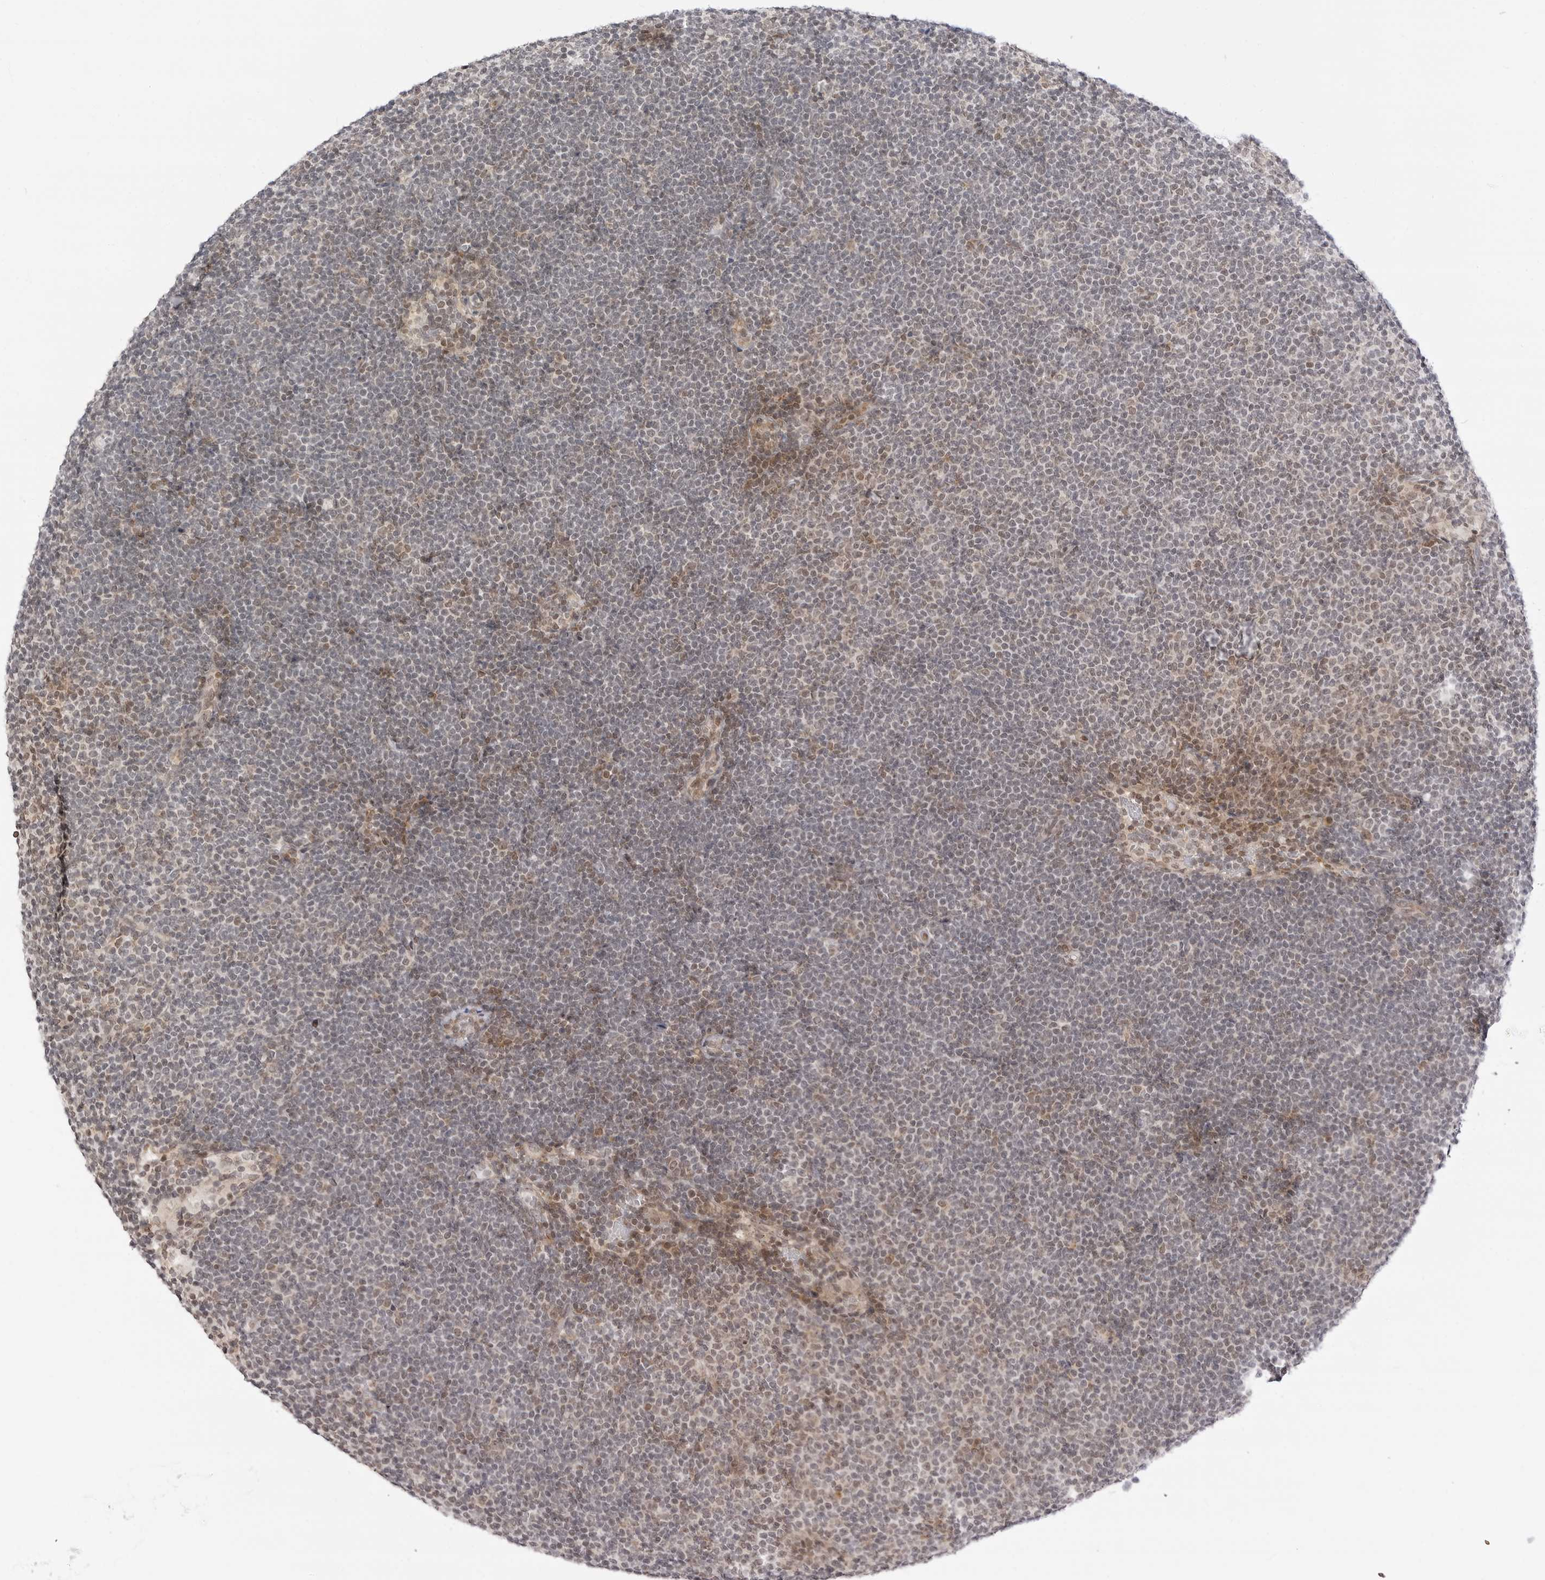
{"staining": {"intensity": "negative", "quantity": "none", "location": "none"}, "tissue": "lymphoma", "cell_type": "Tumor cells", "image_type": "cancer", "snomed": [{"axis": "morphology", "description": "Malignant lymphoma, non-Hodgkin's type, Low grade"}, {"axis": "topography", "description": "Lymph node"}], "caption": "IHC photomicrograph of lymphoma stained for a protein (brown), which demonstrates no expression in tumor cells. (Brightfield microscopy of DAB (3,3'-diaminobenzidine) immunohistochemistry at high magnification).", "gene": "PPP2R5C", "patient": {"sex": "female", "age": 53}}